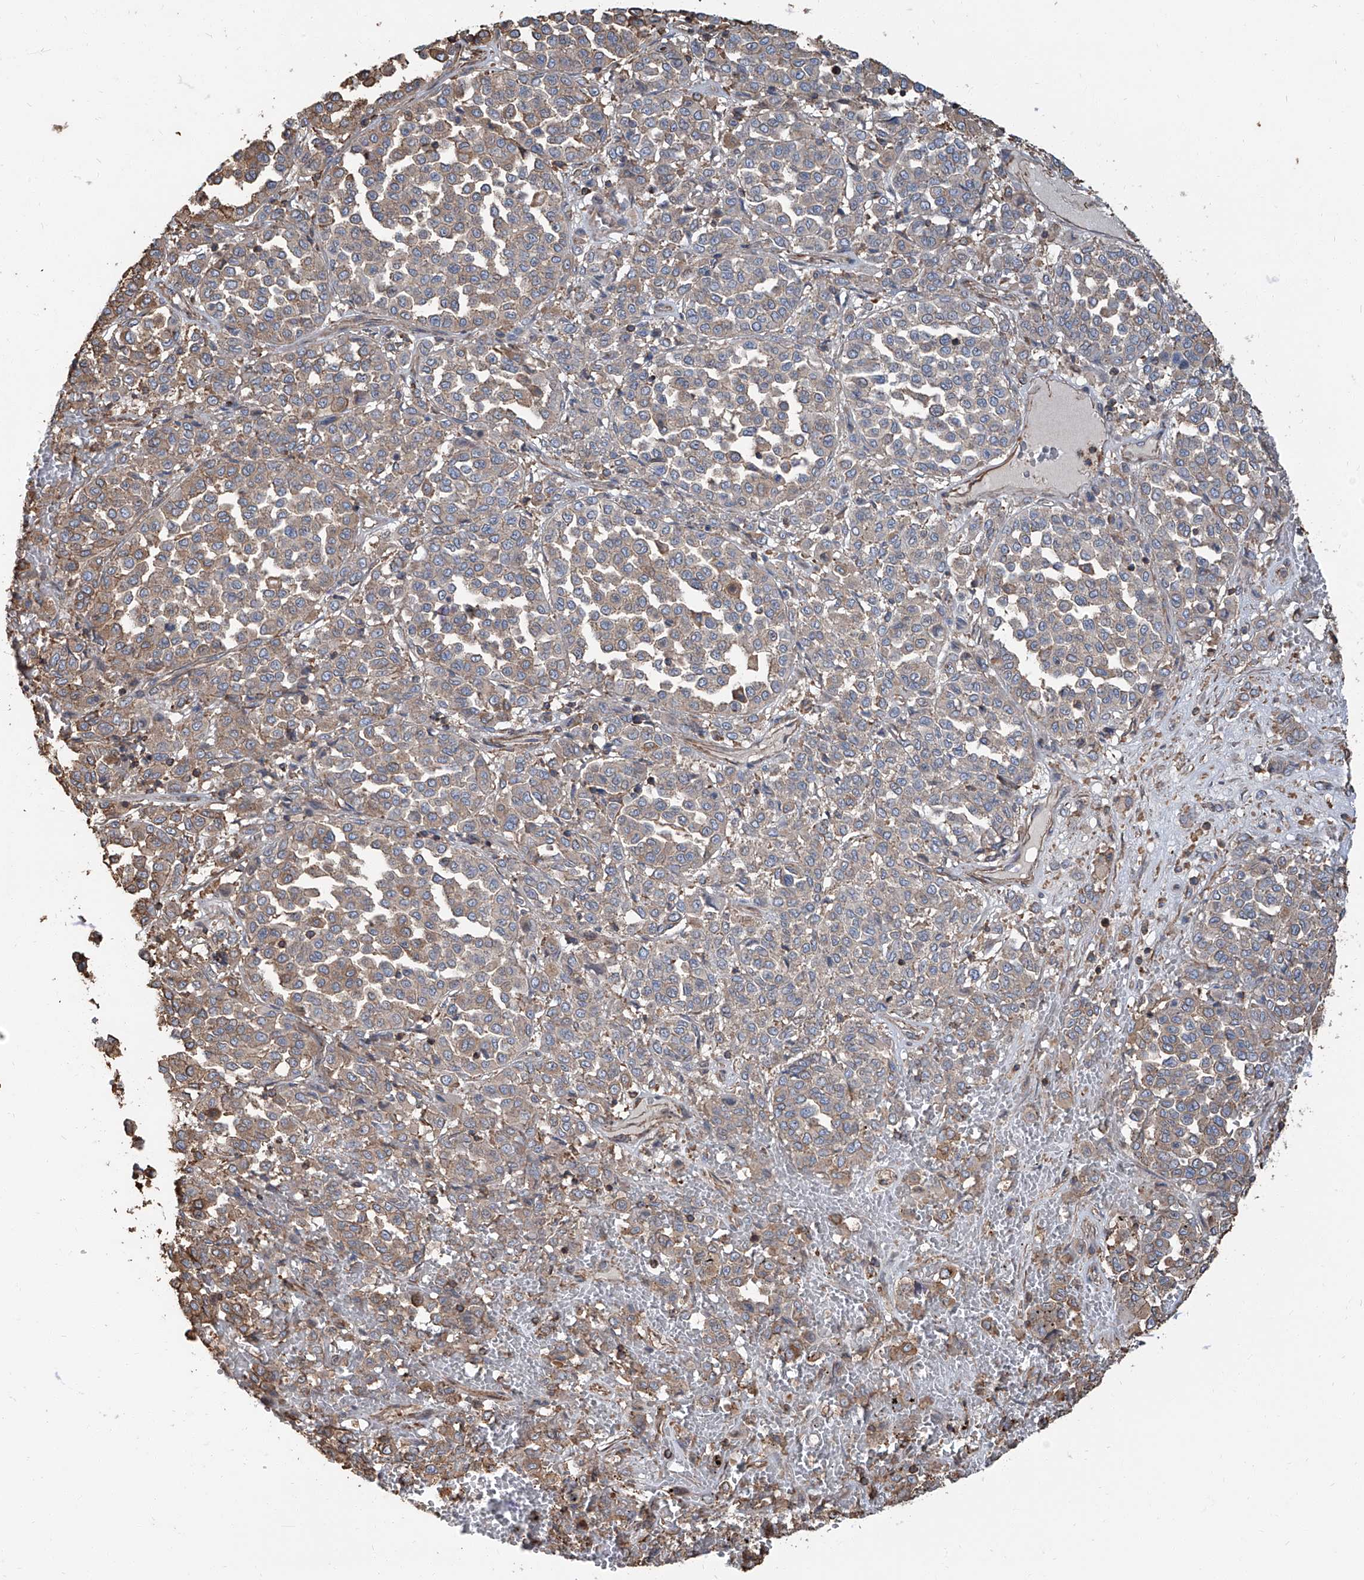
{"staining": {"intensity": "weak", "quantity": "25%-75%", "location": "cytoplasmic/membranous"}, "tissue": "melanoma", "cell_type": "Tumor cells", "image_type": "cancer", "snomed": [{"axis": "morphology", "description": "Malignant melanoma, Metastatic site"}, {"axis": "topography", "description": "Pancreas"}], "caption": "High-magnification brightfield microscopy of malignant melanoma (metastatic site) stained with DAB (brown) and counterstained with hematoxylin (blue). tumor cells exhibit weak cytoplasmic/membranous staining is seen in about25%-75% of cells.", "gene": "PIEZO2", "patient": {"sex": "female", "age": 30}}